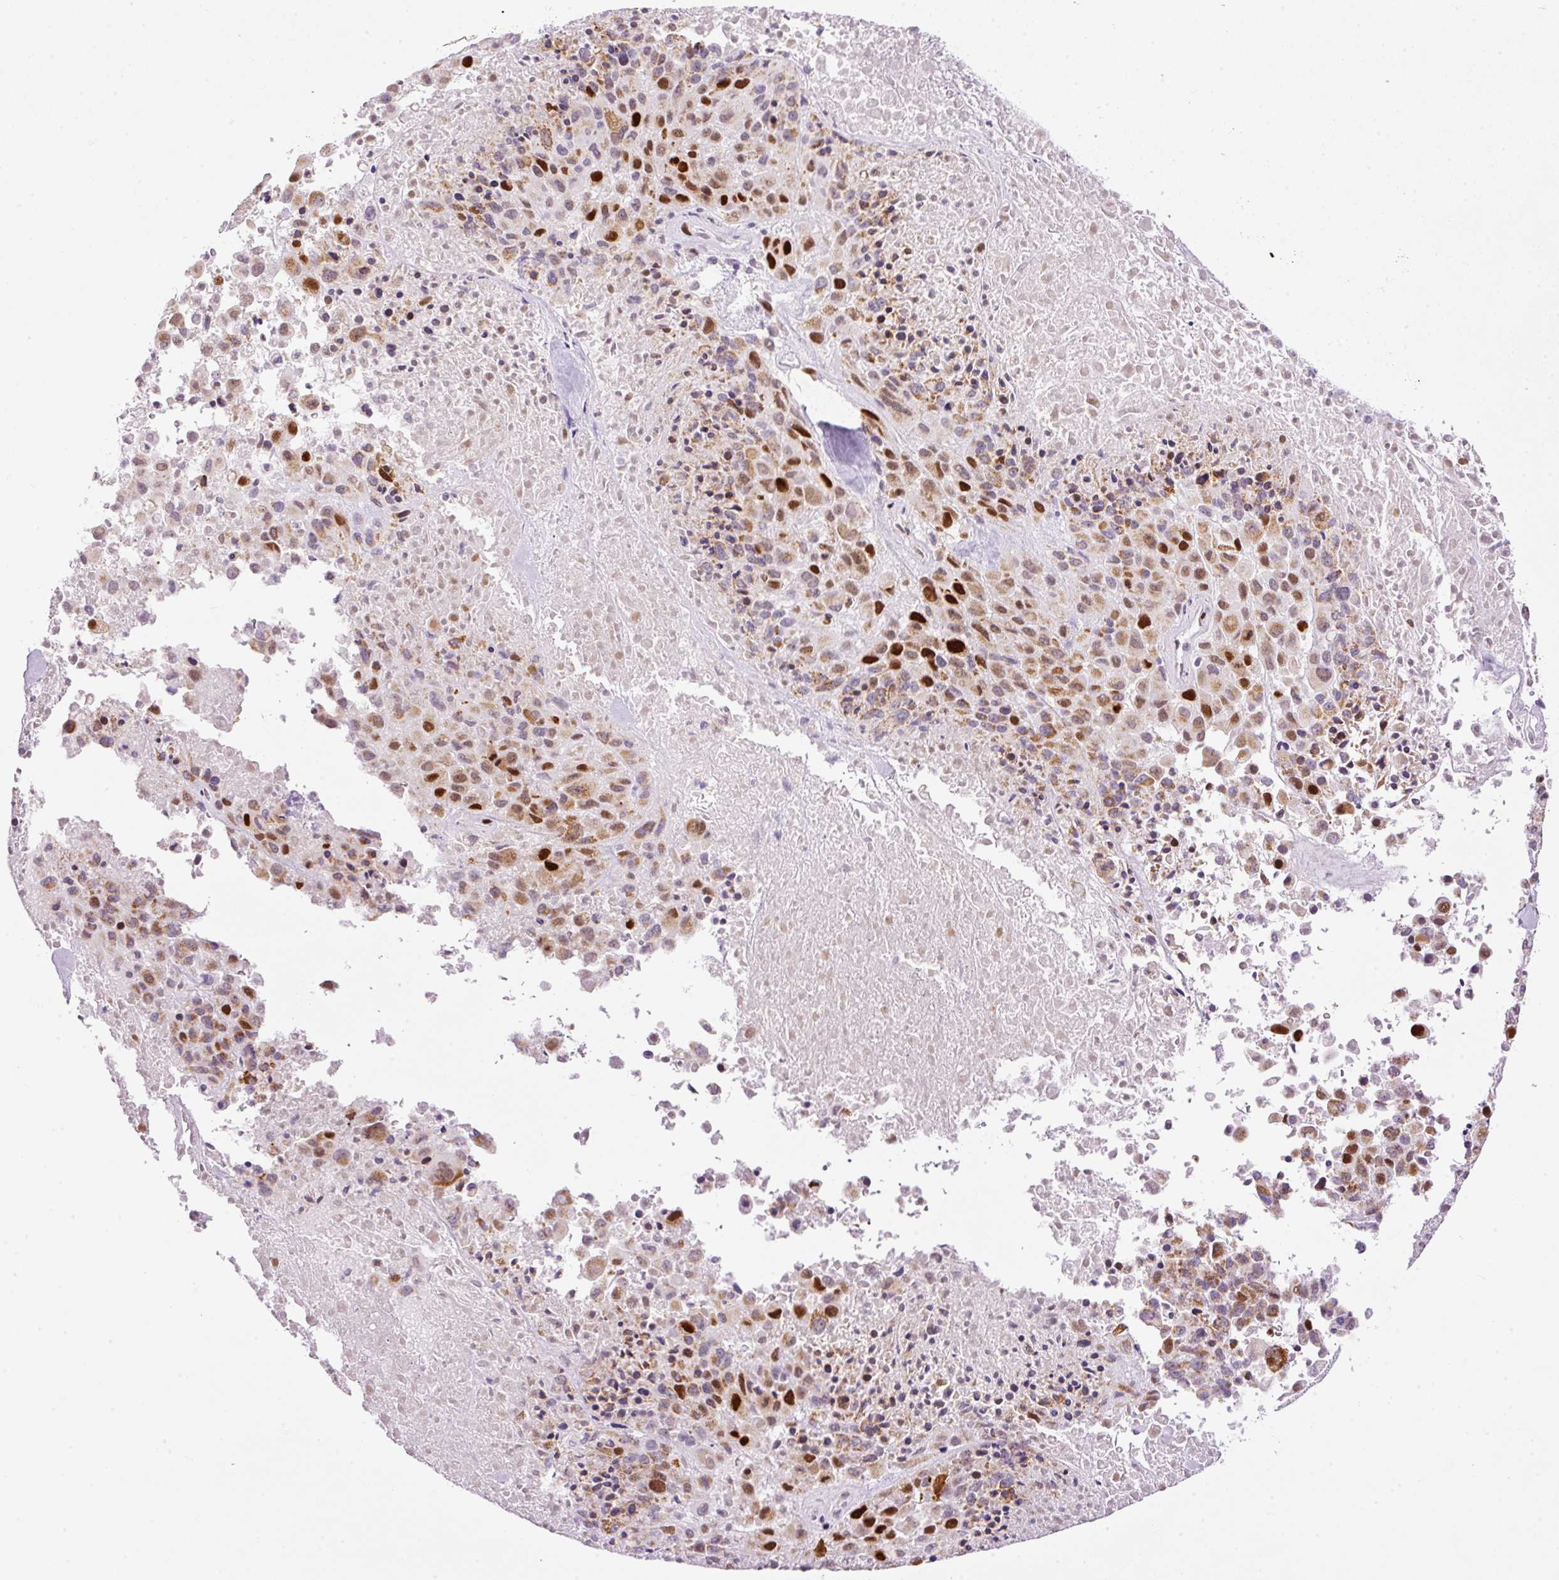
{"staining": {"intensity": "strong", "quantity": "25%-75%", "location": "cytoplasmic/membranous,nuclear"}, "tissue": "melanoma", "cell_type": "Tumor cells", "image_type": "cancer", "snomed": [{"axis": "morphology", "description": "Malignant melanoma, Metastatic site"}, {"axis": "topography", "description": "Skin"}], "caption": "There is high levels of strong cytoplasmic/membranous and nuclear positivity in tumor cells of malignant melanoma (metastatic site), as demonstrated by immunohistochemical staining (brown color).", "gene": "KPNA2", "patient": {"sex": "female", "age": 81}}